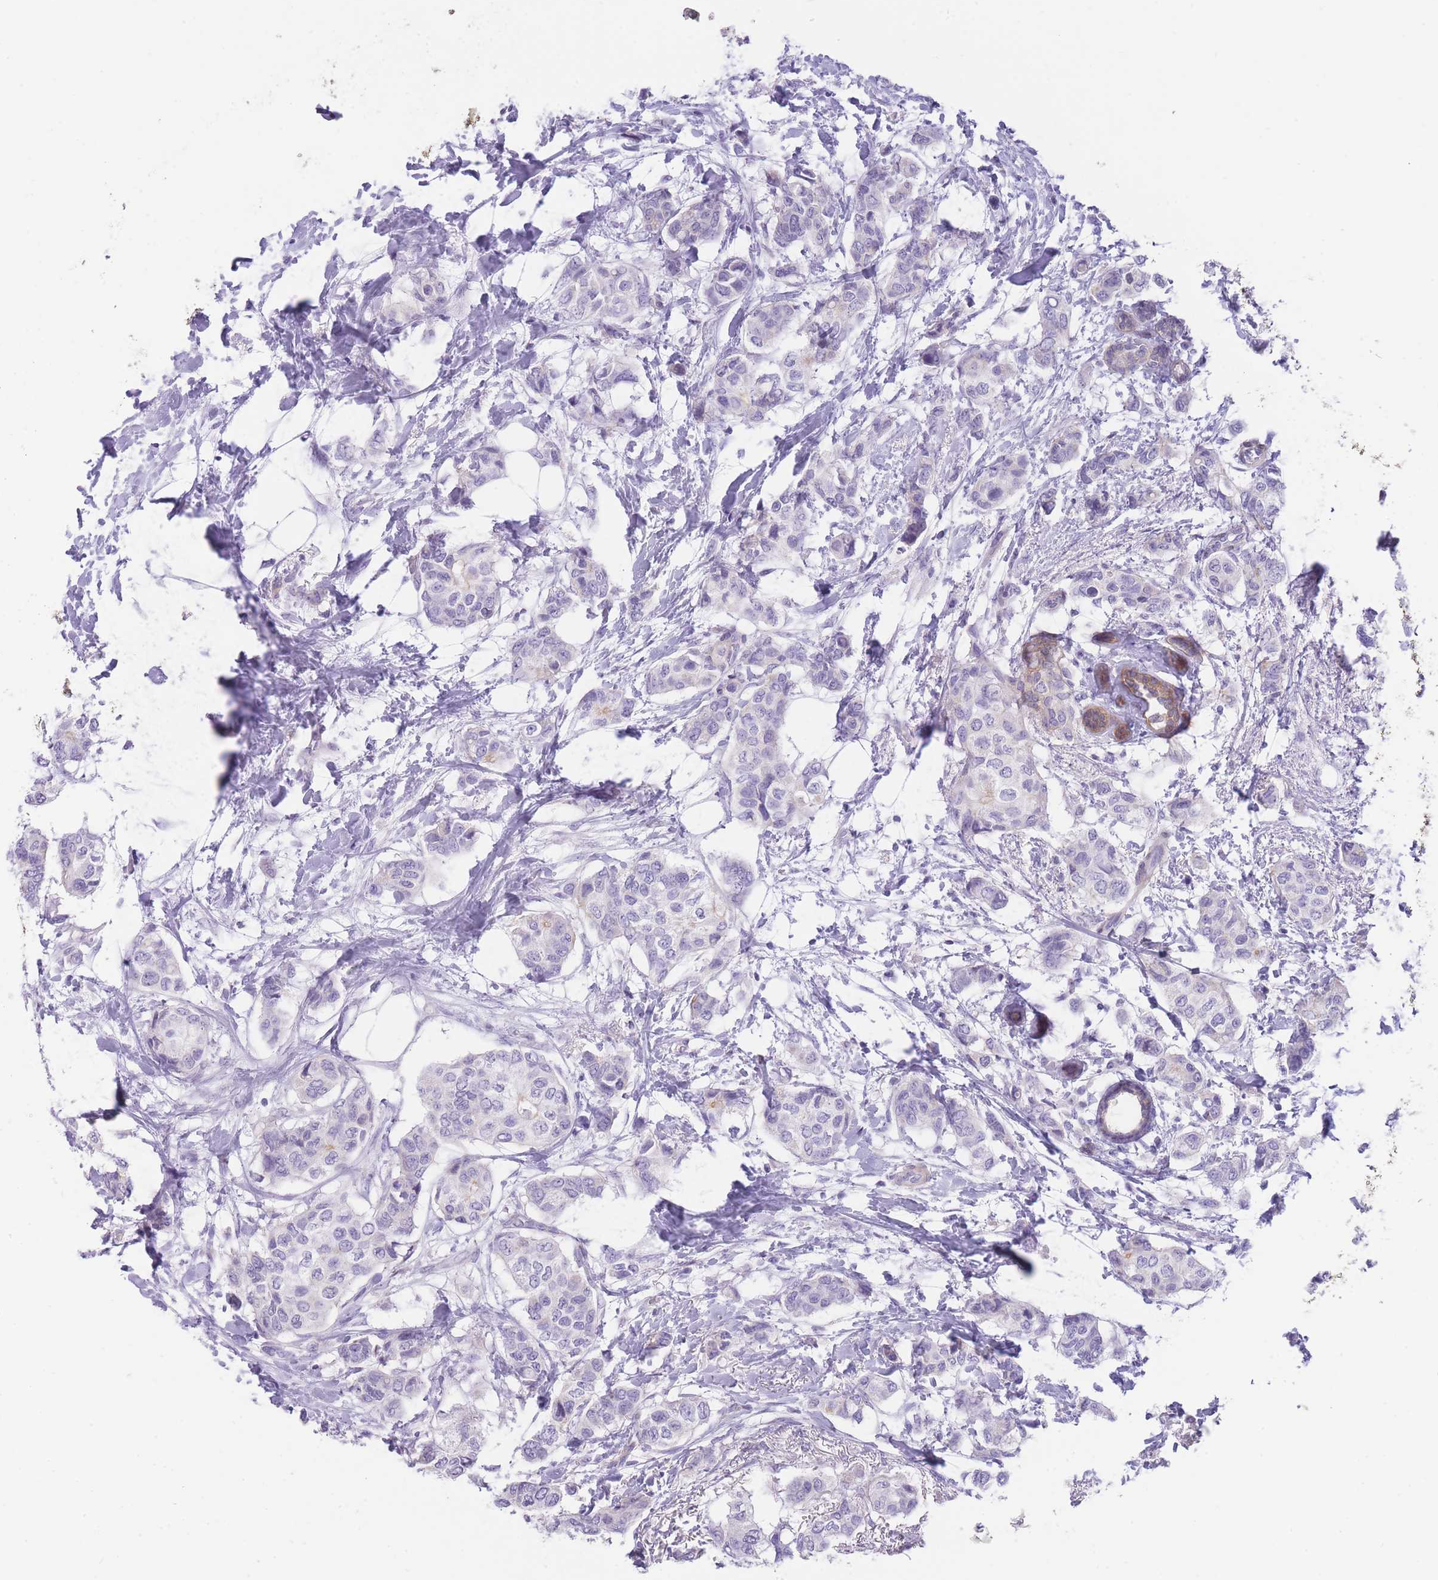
{"staining": {"intensity": "negative", "quantity": "none", "location": "none"}, "tissue": "breast cancer", "cell_type": "Tumor cells", "image_type": "cancer", "snomed": [{"axis": "morphology", "description": "Lobular carcinoma"}, {"axis": "topography", "description": "Breast"}], "caption": "Human breast cancer stained for a protein using immunohistochemistry (IHC) displays no staining in tumor cells.", "gene": "OR11H12", "patient": {"sex": "female", "age": 51}}